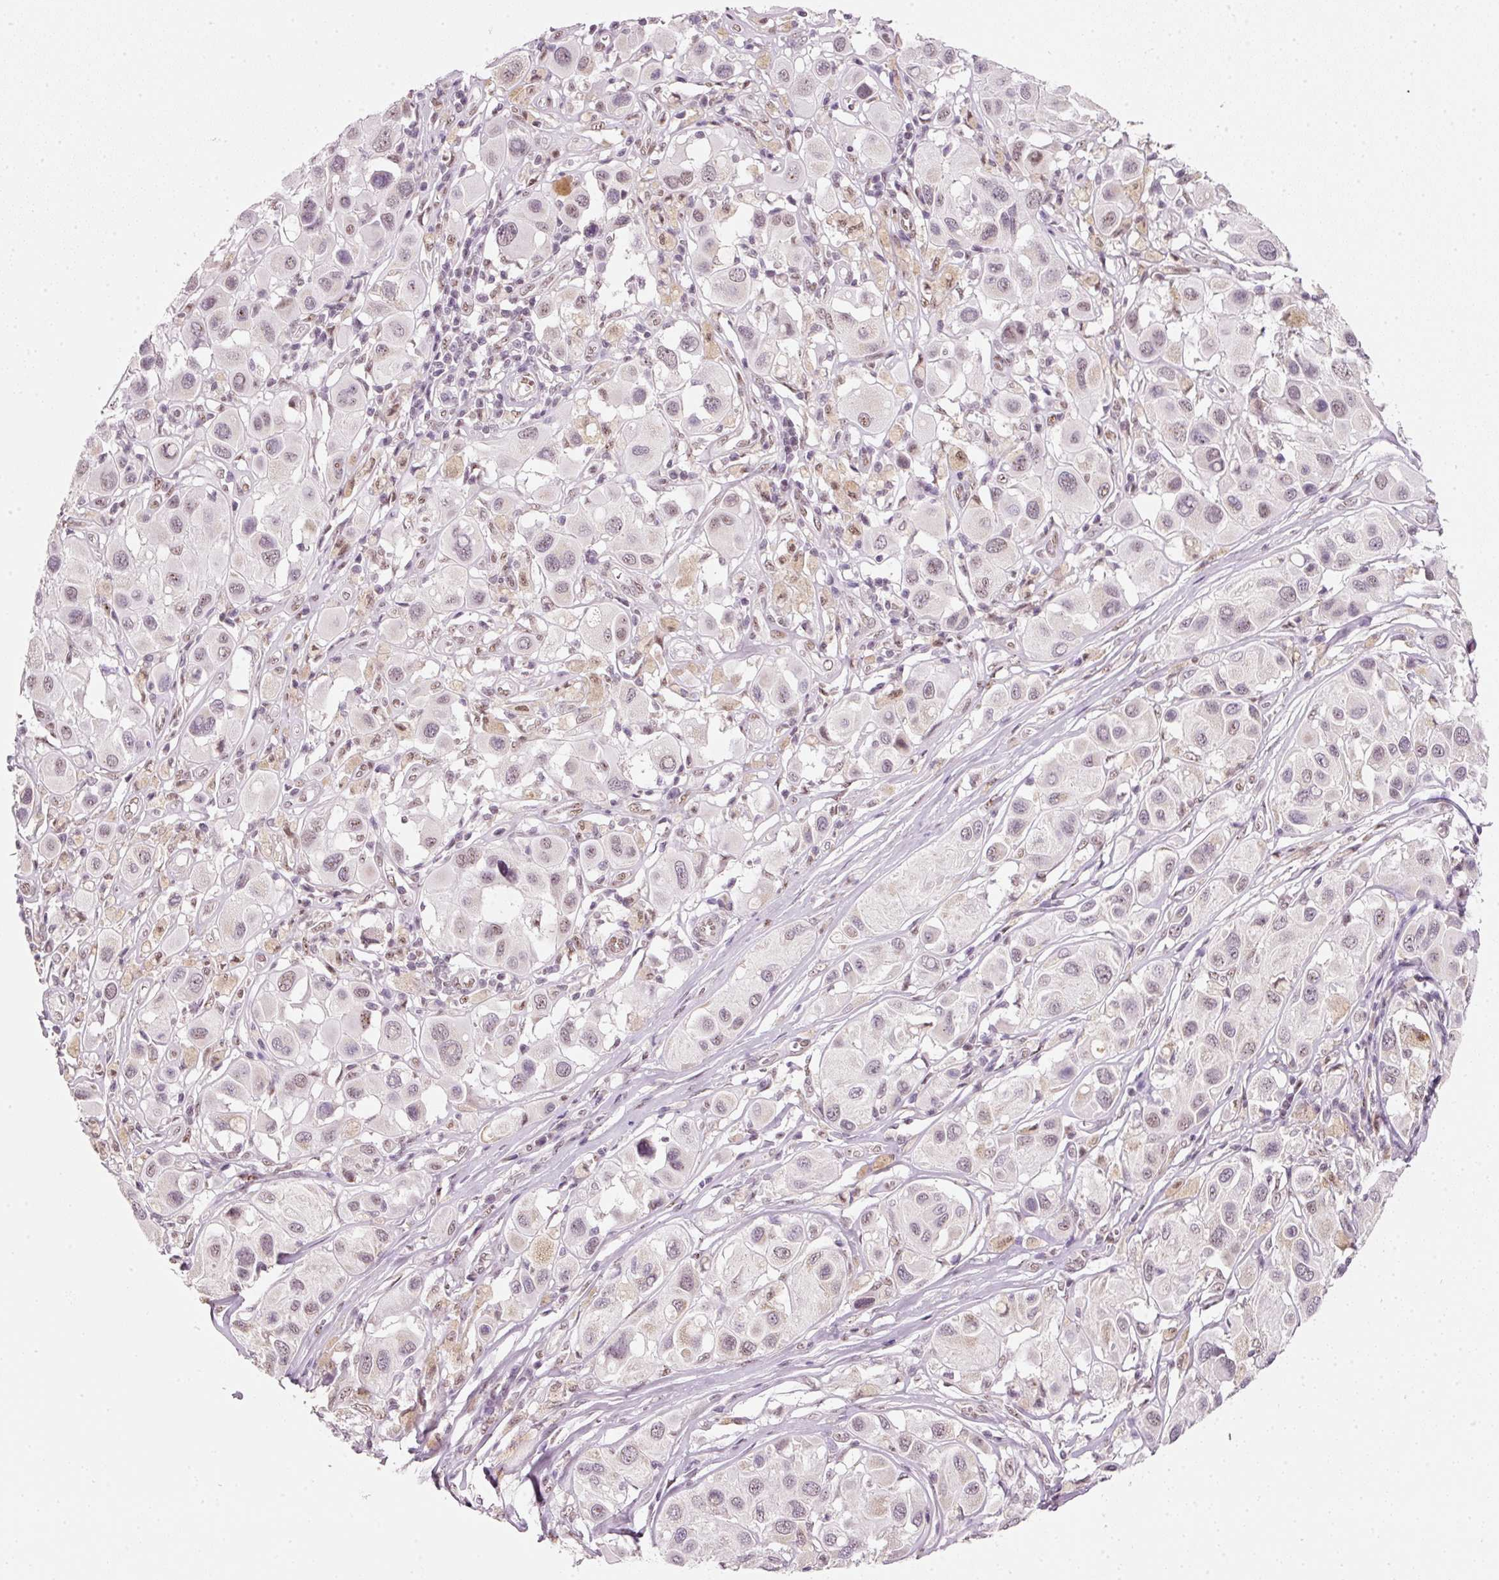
{"staining": {"intensity": "weak", "quantity": "<25%", "location": "nuclear"}, "tissue": "melanoma", "cell_type": "Tumor cells", "image_type": "cancer", "snomed": [{"axis": "morphology", "description": "Malignant melanoma, Metastatic site"}, {"axis": "topography", "description": "Skin"}], "caption": "The image exhibits no significant staining in tumor cells of melanoma. (Stains: DAB immunohistochemistry (IHC) with hematoxylin counter stain, Microscopy: brightfield microscopy at high magnification).", "gene": "FSTL3", "patient": {"sex": "male", "age": 41}}